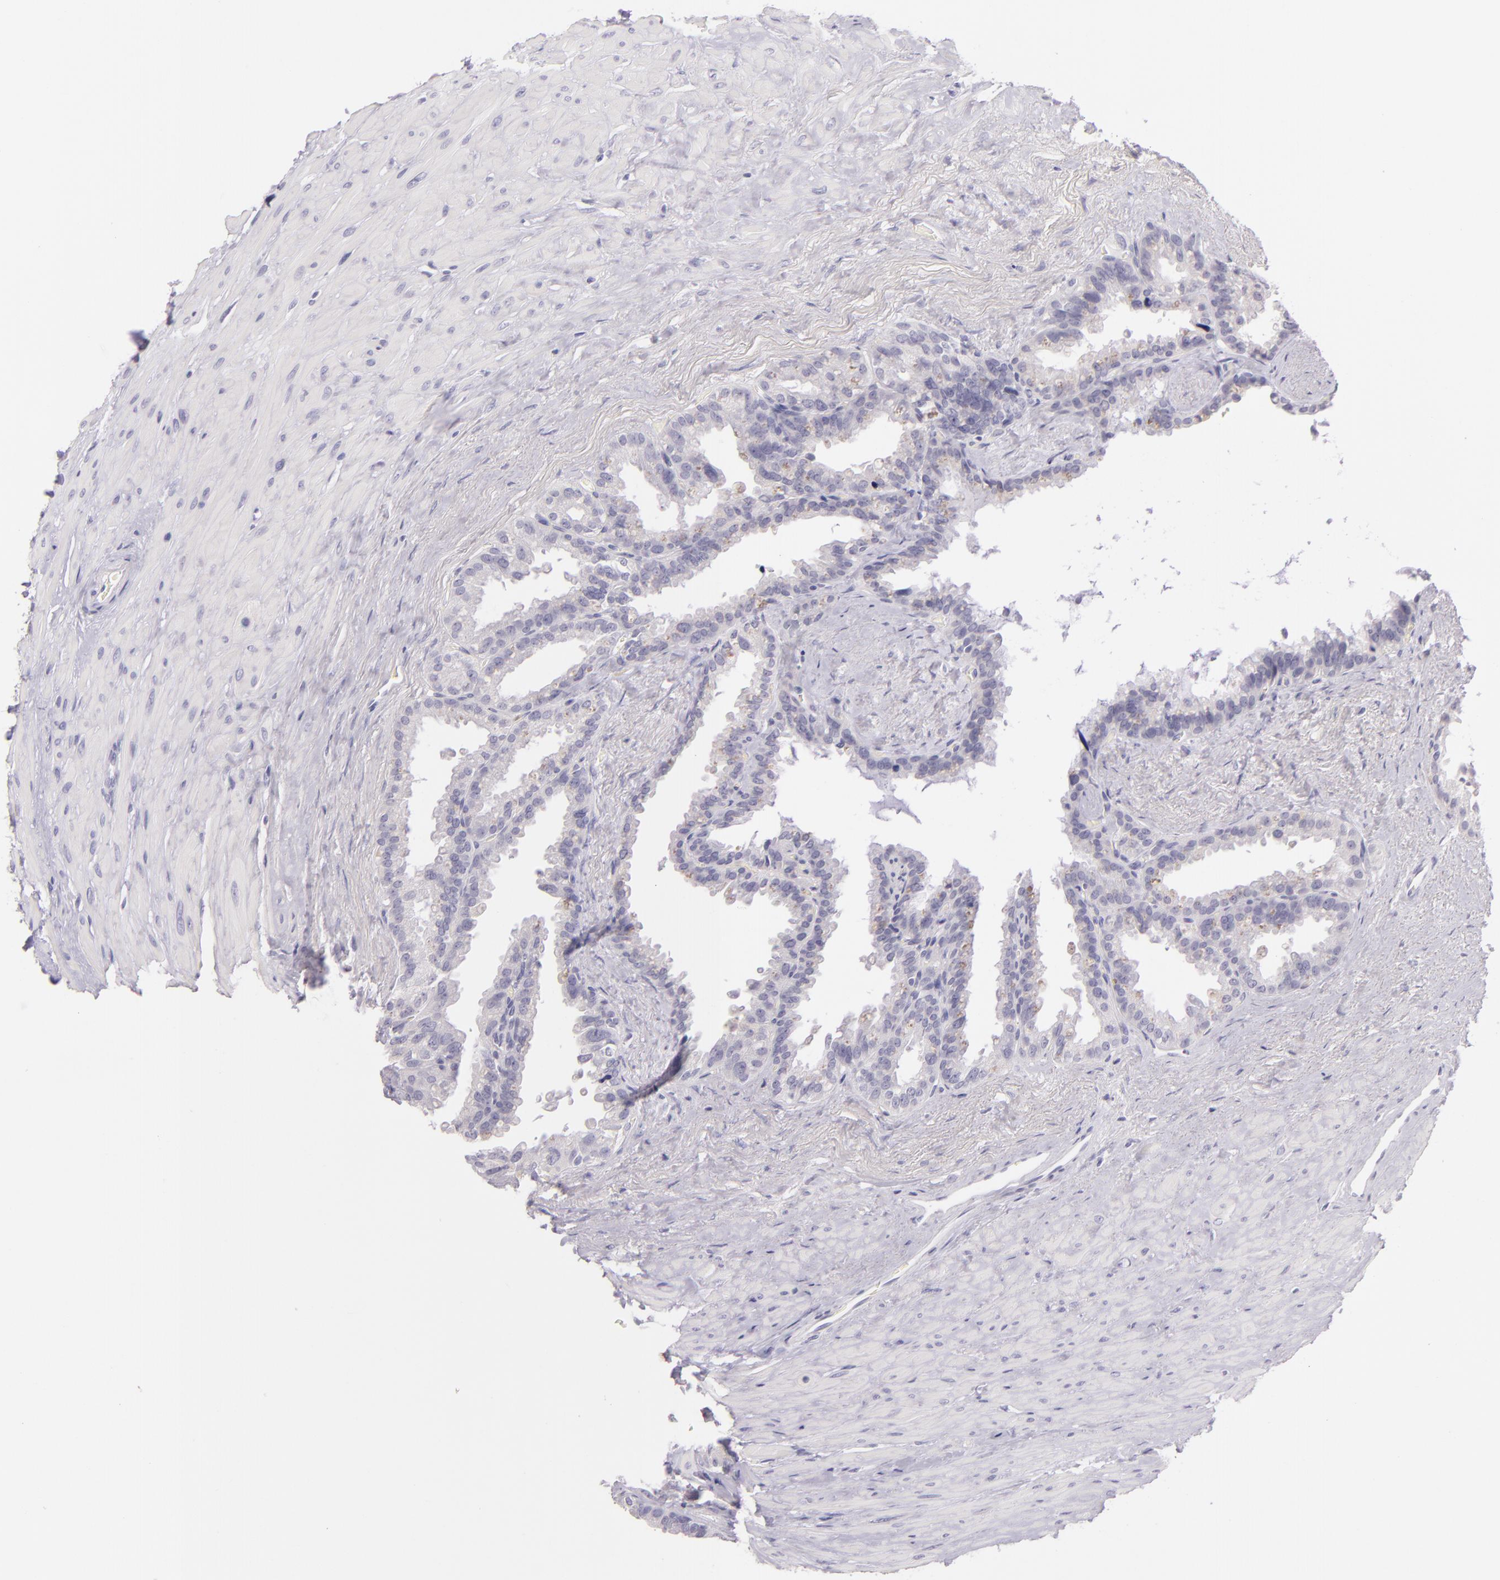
{"staining": {"intensity": "negative", "quantity": "none", "location": "none"}, "tissue": "seminal vesicle", "cell_type": "Glandular cells", "image_type": "normal", "snomed": [{"axis": "morphology", "description": "Normal tissue, NOS"}, {"axis": "topography", "description": "Prostate"}, {"axis": "topography", "description": "Seminal veicle"}], "caption": "Glandular cells are negative for brown protein staining in normal seminal vesicle. (DAB IHC, high magnification).", "gene": "CBS", "patient": {"sex": "male", "age": 63}}